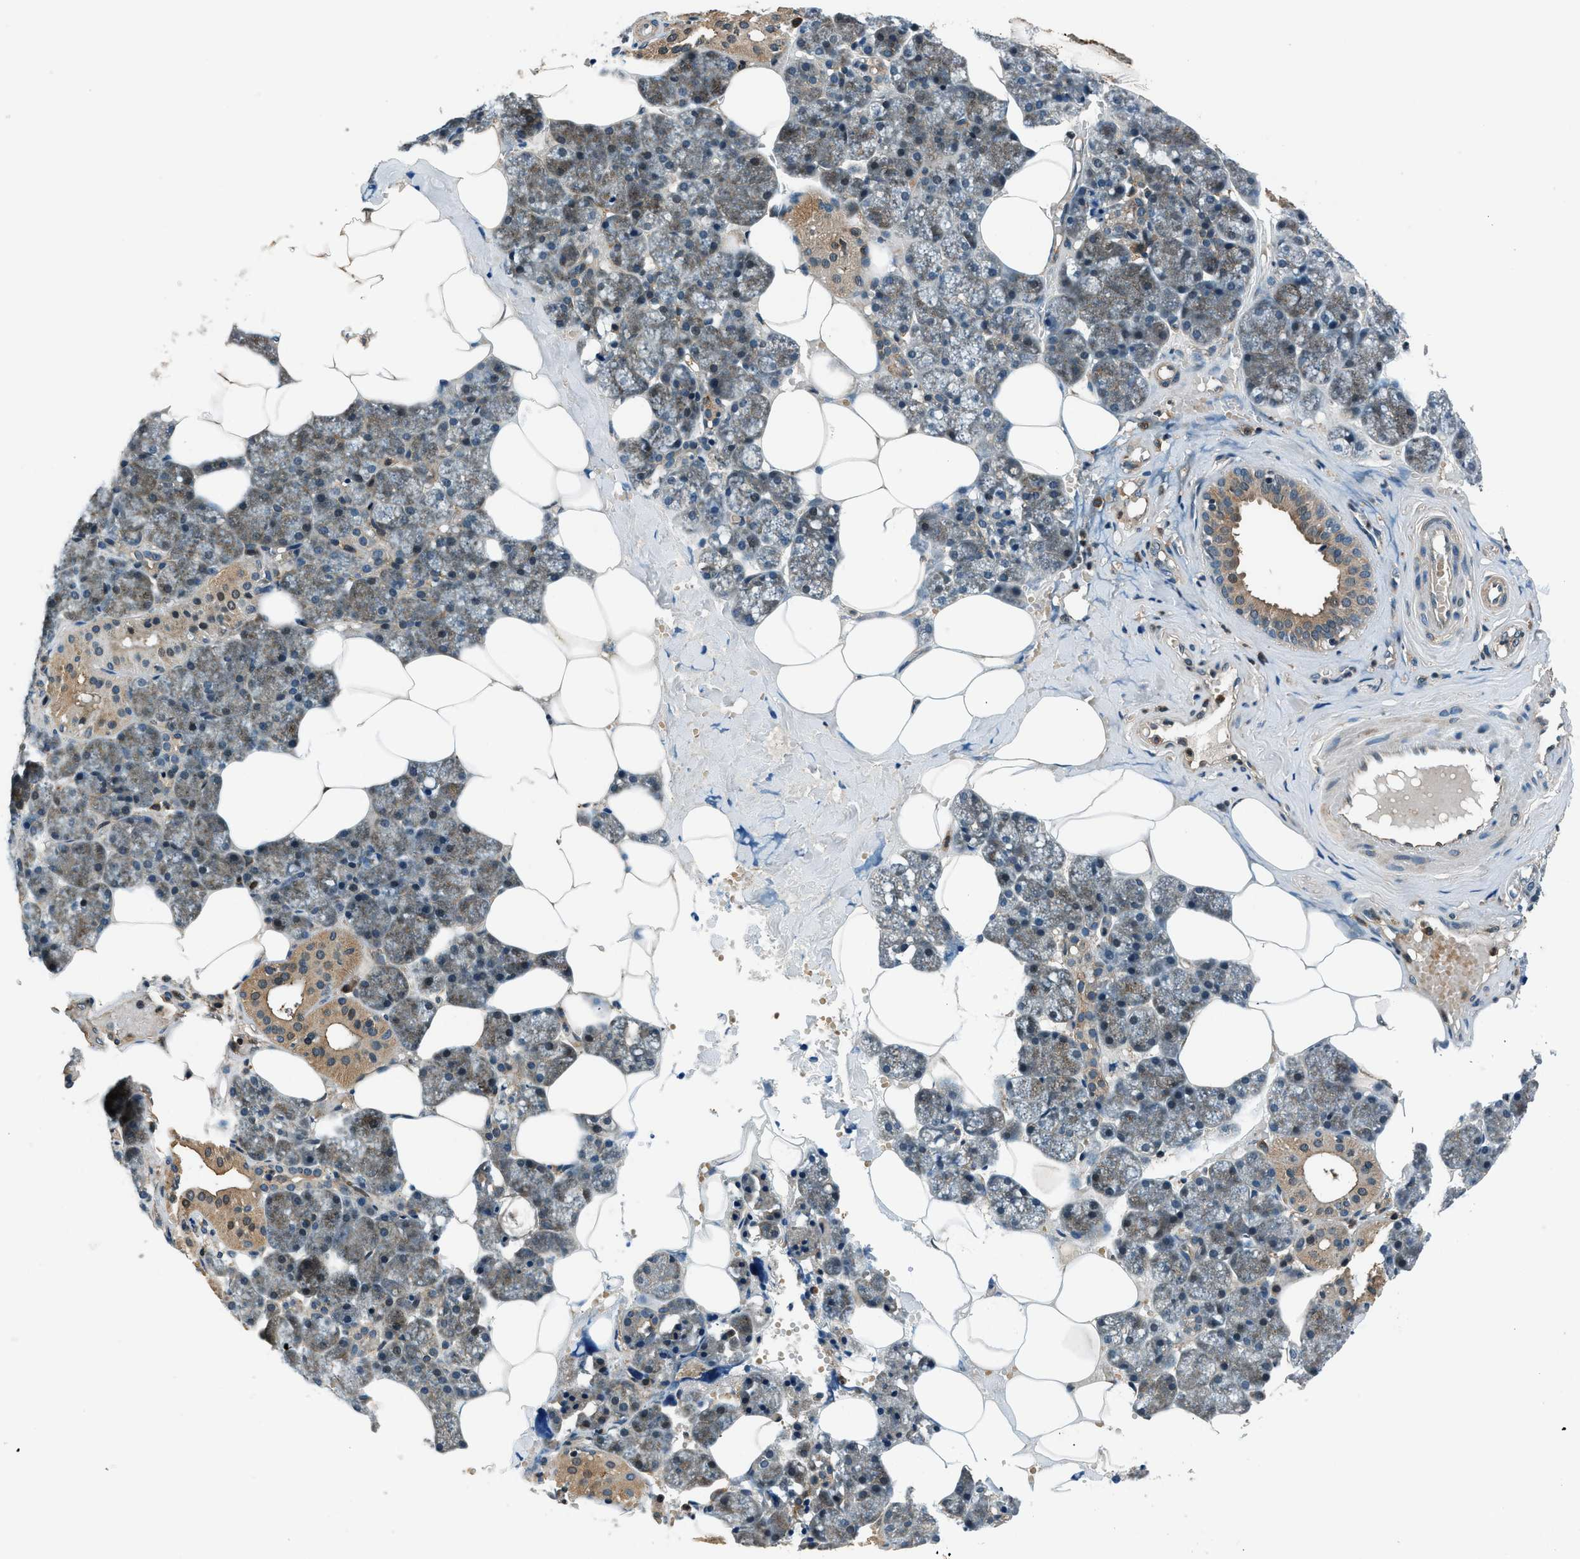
{"staining": {"intensity": "moderate", "quantity": "25%-75%", "location": "cytoplasmic/membranous"}, "tissue": "salivary gland", "cell_type": "Glandular cells", "image_type": "normal", "snomed": [{"axis": "morphology", "description": "Normal tissue, NOS"}, {"axis": "topography", "description": "Salivary gland"}], "caption": "About 25%-75% of glandular cells in normal human salivary gland show moderate cytoplasmic/membranous protein positivity as visualized by brown immunohistochemical staining.", "gene": "ARHGEF11", "patient": {"sex": "male", "age": 62}}